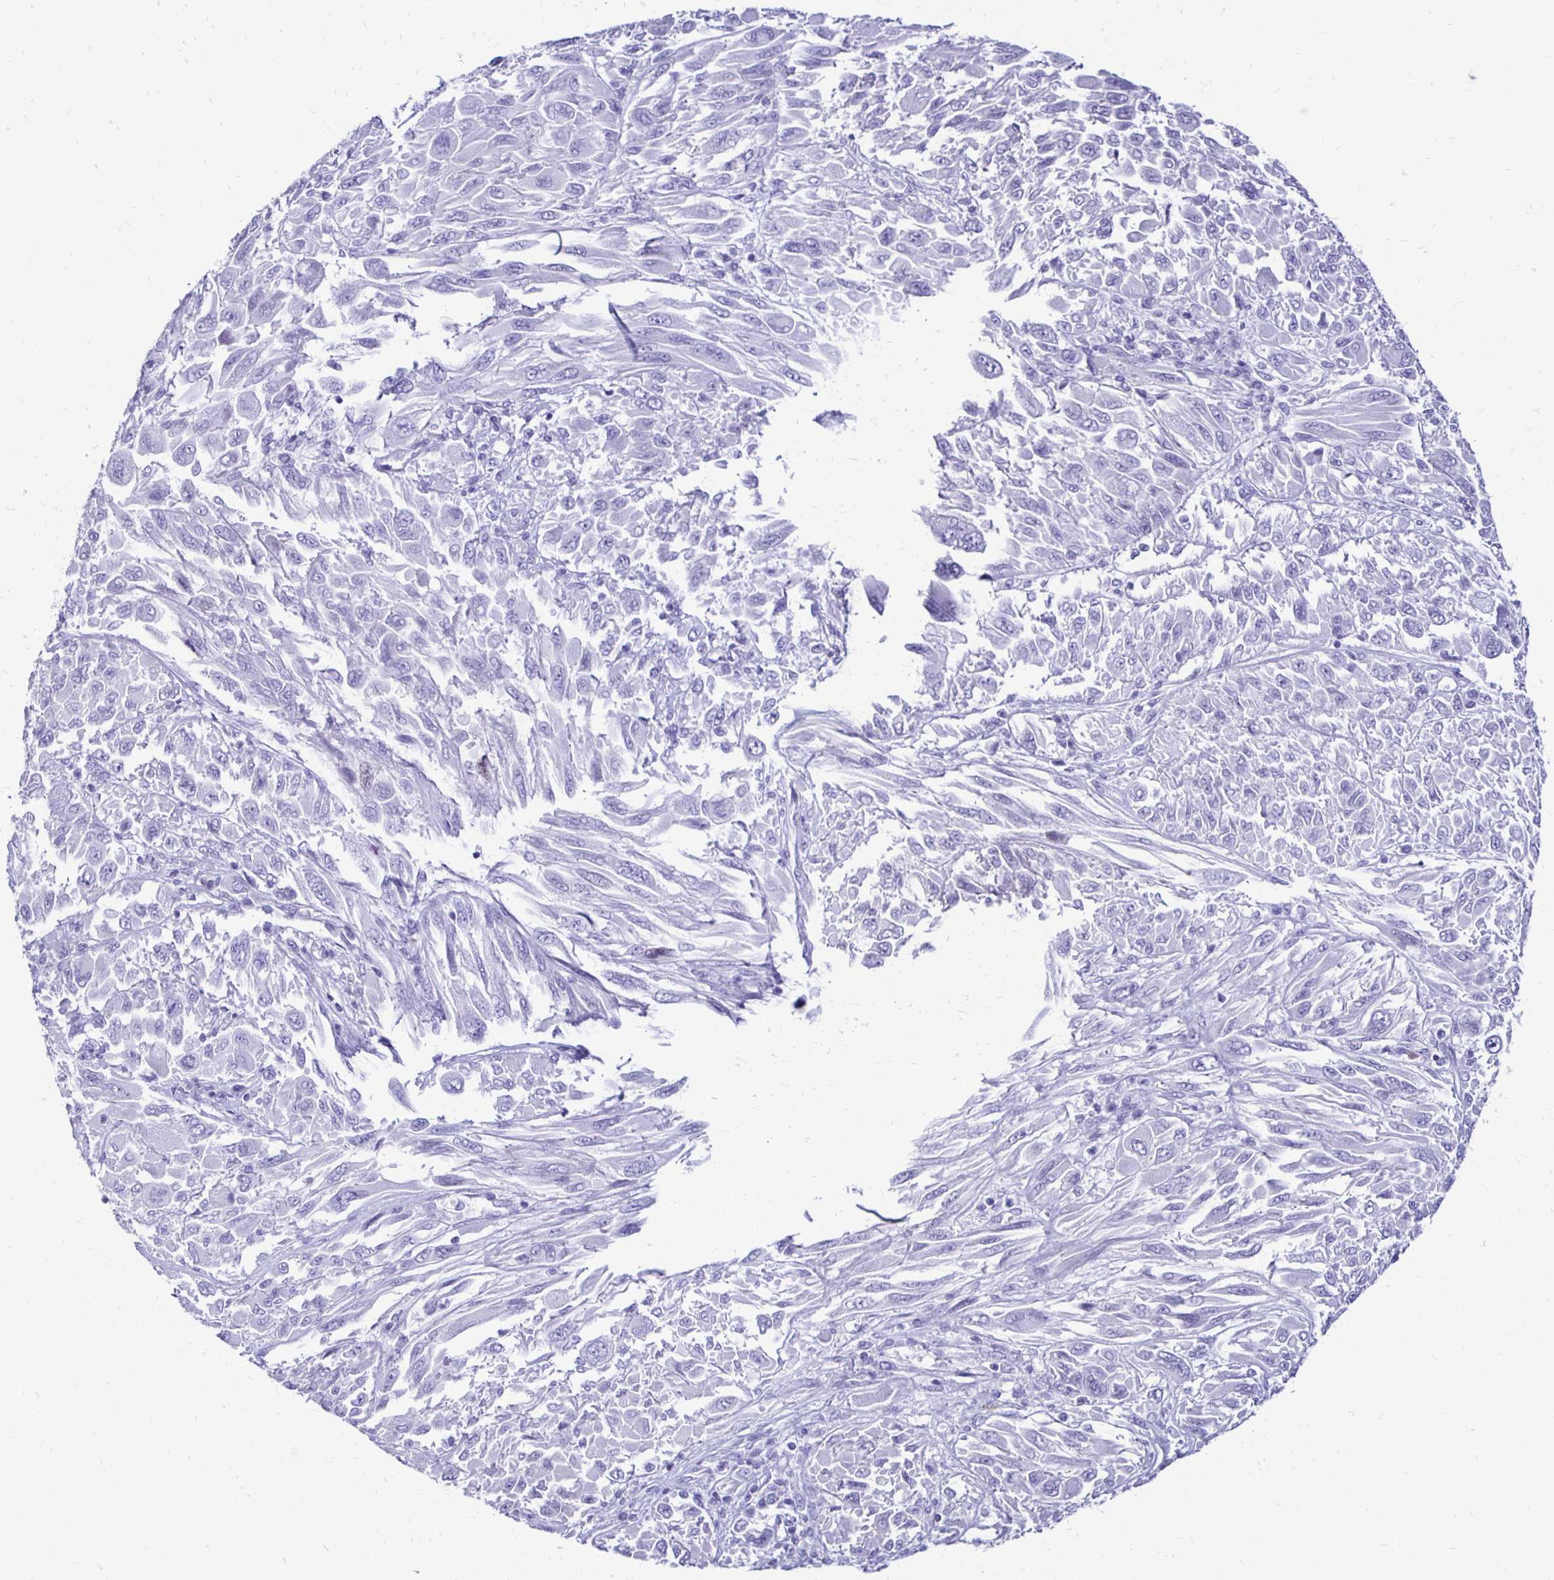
{"staining": {"intensity": "negative", "quantity": "none", "location": "none"}, "tissue": "melanoma", "cell_type": "Tumor cells", "image_type": "cancer", "snomed": [{"axis": "morphology", "description": "Malignant melanoma, NOS"}, {"axis": "topography", "description": "Skin"}], "caption": "Protein analysis of malignant melanoma exhibits no significant staining in tumor cells.", "gene": "CST5", "patient": {"sex": "female", "age": 91}}